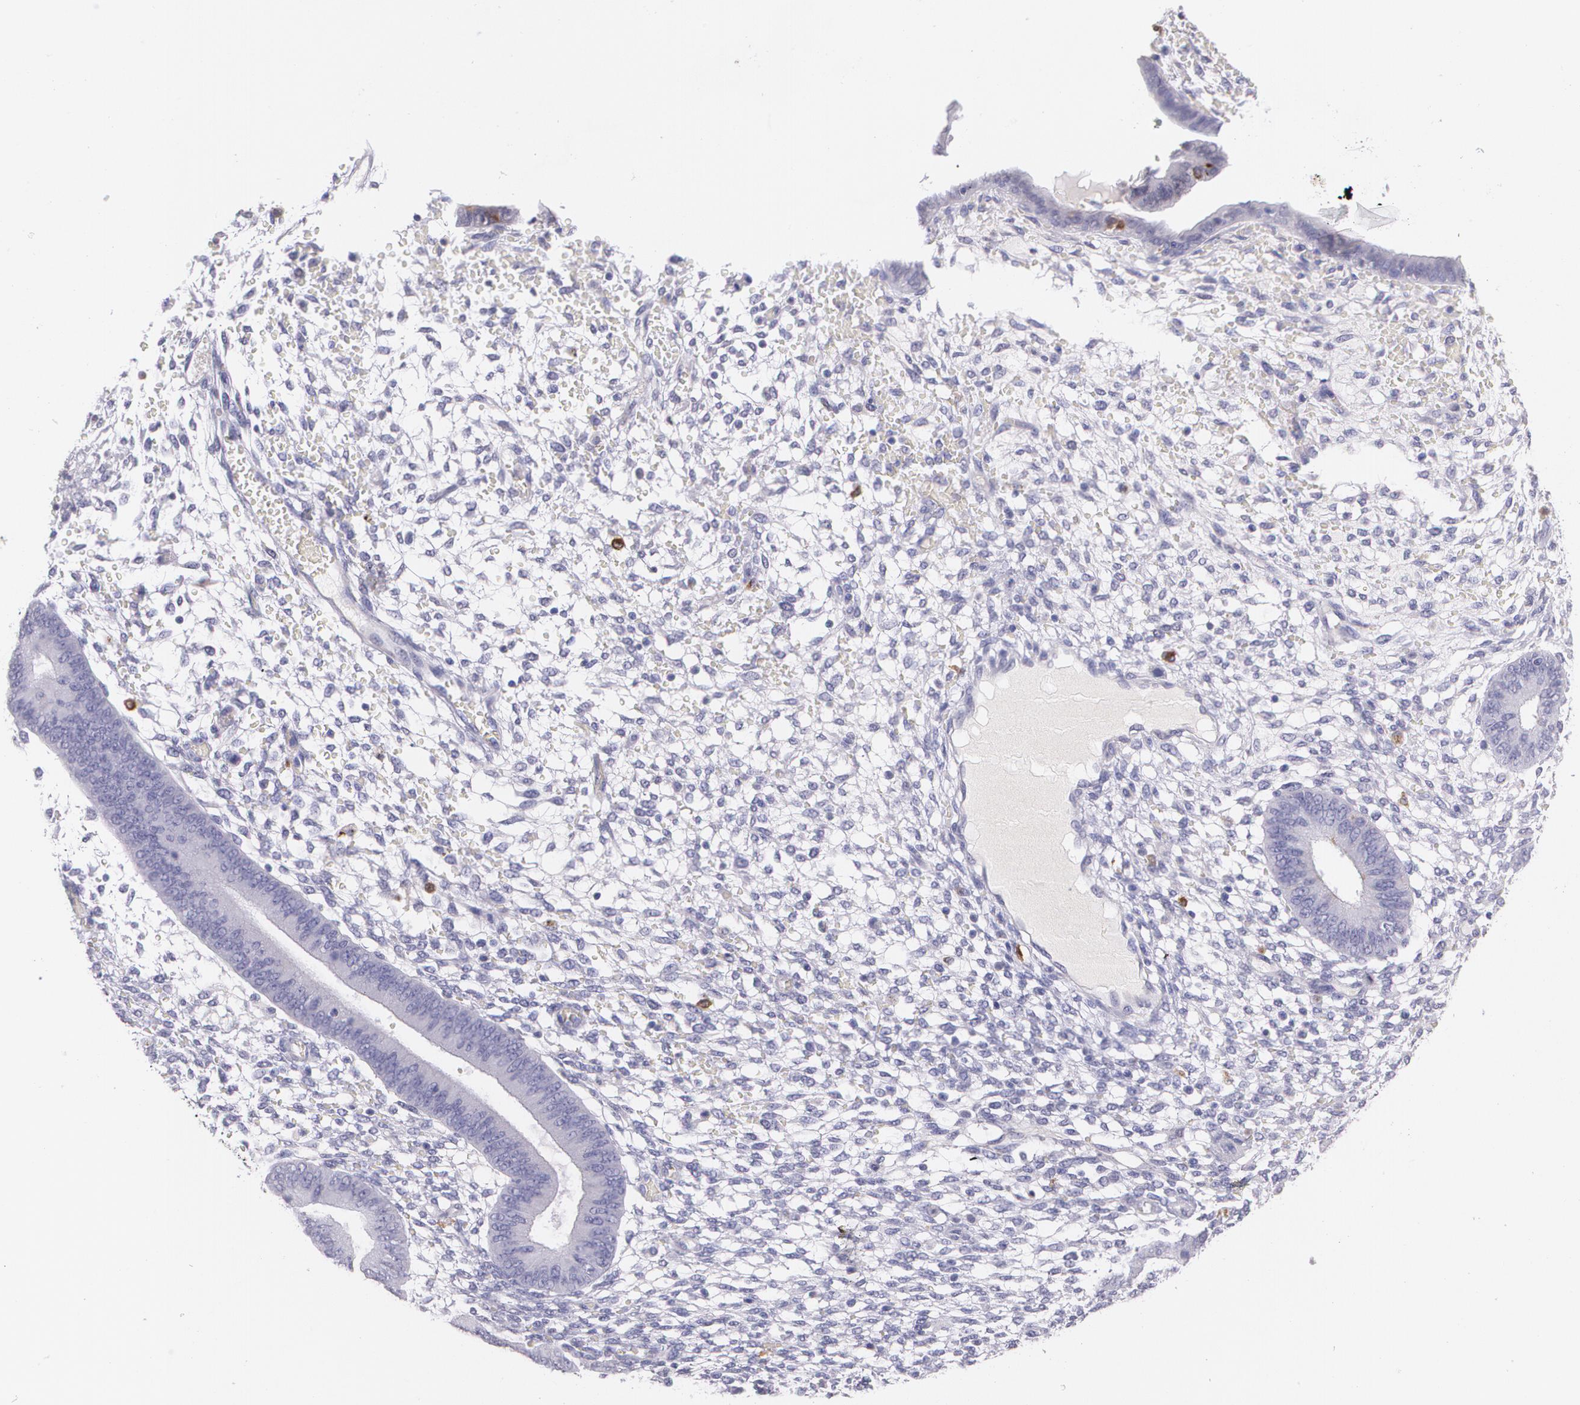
{"staining": {"intensity": "negative", "quantity": "none", "location": "none"}, "tissue": "endometrium", "cell_type": "Cells in endometrial stroma", "image_type": "normal", "snomed": [{"axis": "morphology", "description": "Normal tissue, NOS"}, {"axis": "topography", "description": "Endometrium"}], "caption": "Micrograph shows no protein positivity in cells in endometrial stroma of unremarkable endometrium.", "gene": "RTN1", "patient": {"sex": "female", "age": 42}}